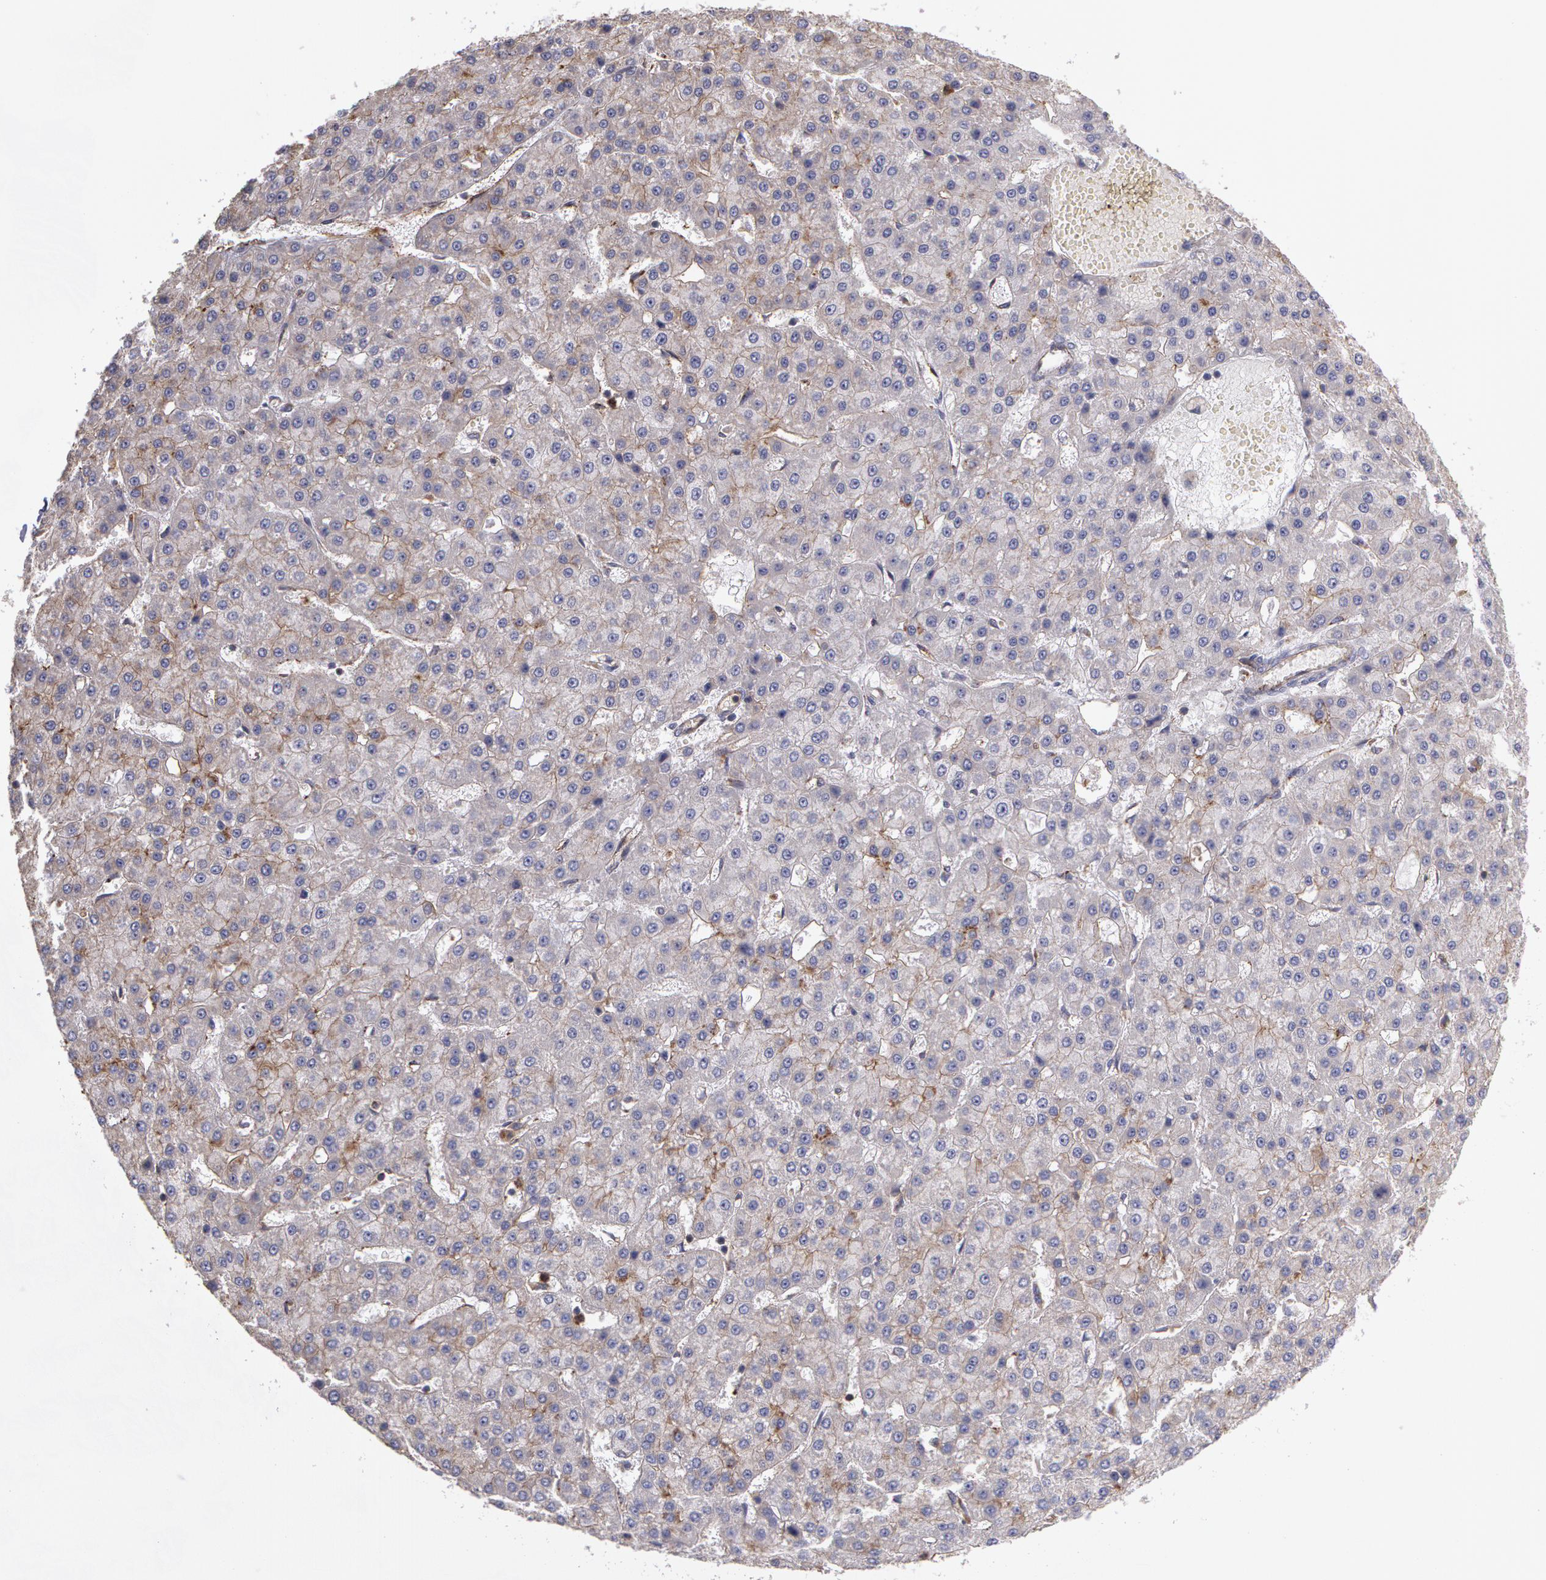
{"staining": {"intensity": "moderate", "quantity": "<25%", "location": "cytoplasmic/membranous"}, "tissue": "liver cancer", "cell_type": "Tumor cells", "image_type": "cancer", "snomed": [{"axis": "morphology", "description": "Carcinoma, Hepatocellular, NOS"}, {"axis": "topography", "description": "Liver"}], "caption": "A brown stain highlights moderate cytoplasmic/membranous staining of a protein in human liver hepatocellular carcinoma tumor cells. The staining was performed using DAB (3,3'-diaminobenzidine), with brown indicating positive protein expression. Nuclei are stained blue with hematoxylin.", "gene": "FLOT2", "patient": {"sex": "male", "age": 47}}